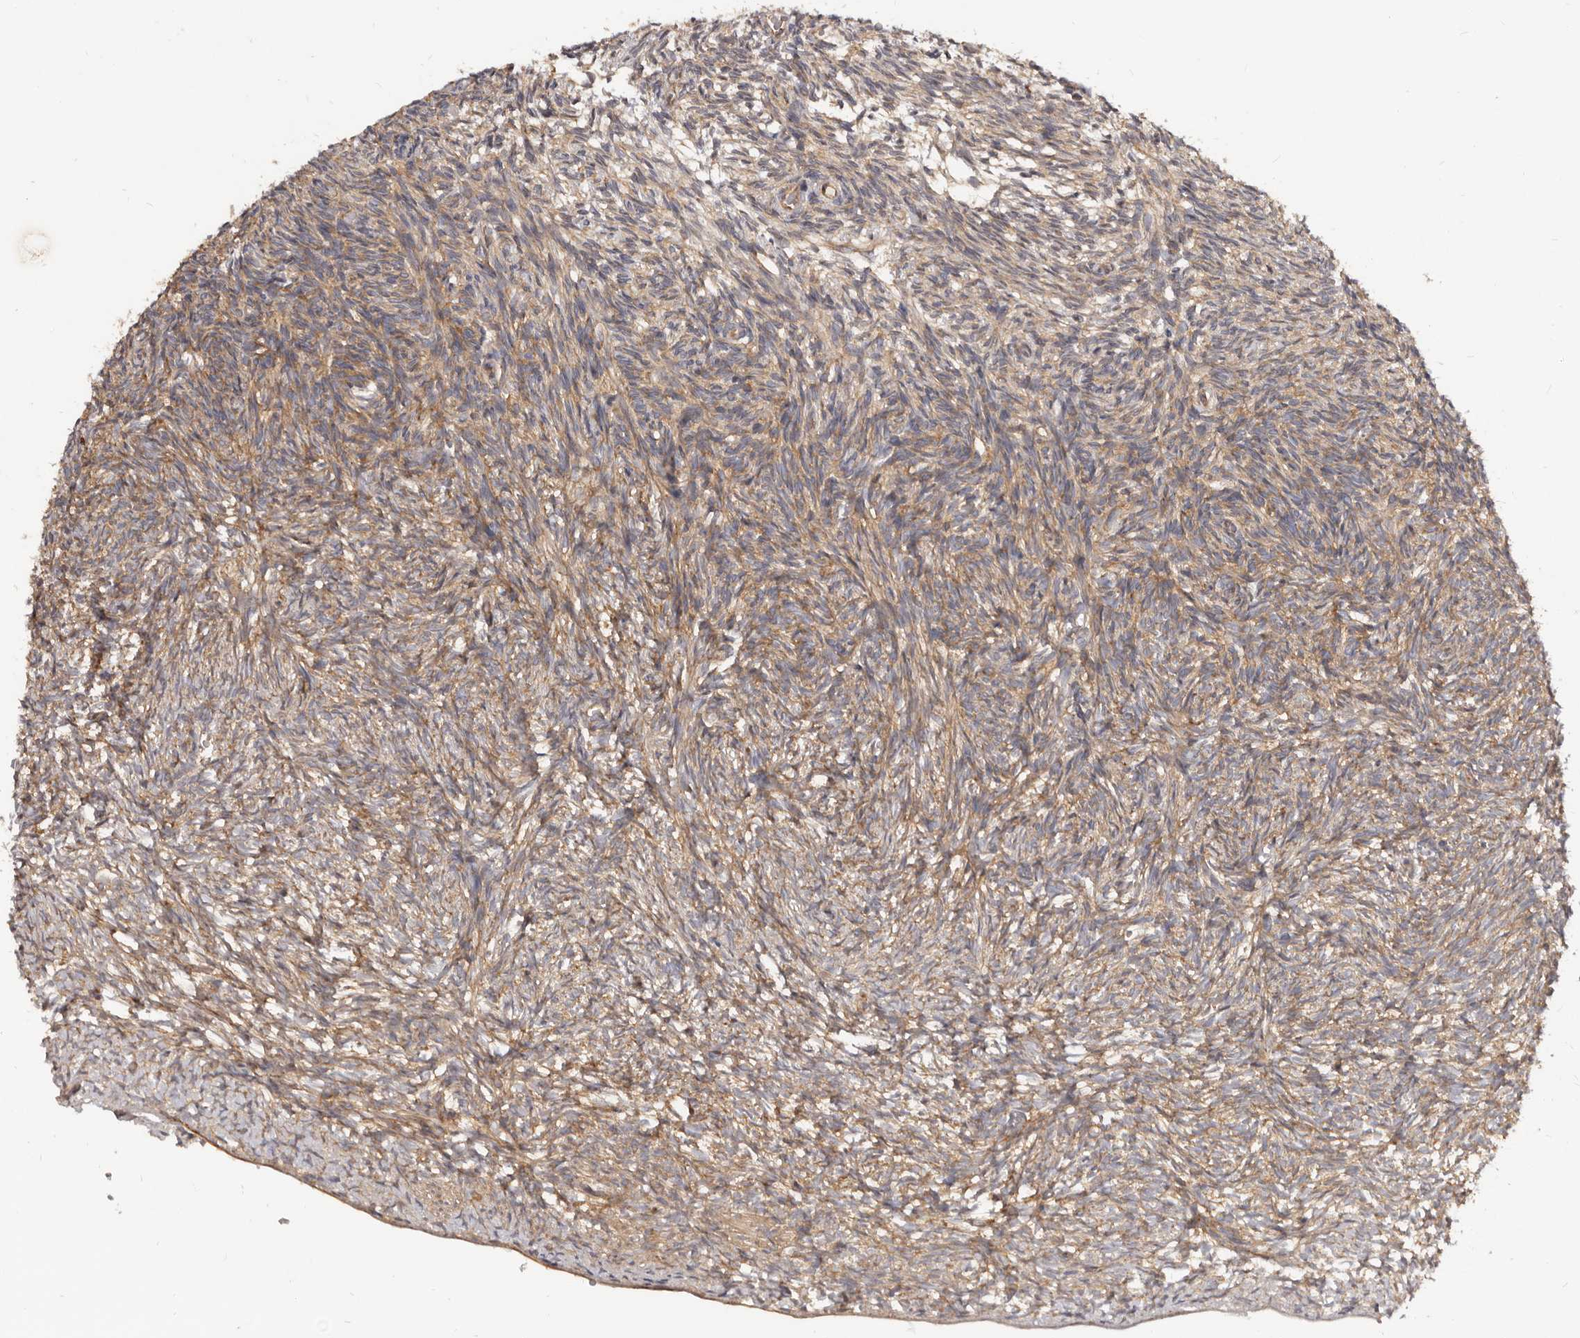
{"staining": {"intensity": "moderate", "quantity": ">75%", "location": "cytoplasmic/membranous"}, "tissue": "ovary", "cell_type": "Ovarian stroma cells", "image_type": "normal", "snomed": [{"axis": "morphology", "description": "Normal tissue, NOS"}, {"axis": "topography", "description": "Ovary"}], "caption": "This histopathology image displays unremarkable ovary stained with immunohistochemistry (IHC) to label a protein in brown. The cytoplasmic/membranous of ovarian stroma cells show moderate positivity for the protein. Nuclei are counter-stained blue.", "gene": "ADAMTS20", "patient": {"sex": "female", "age": 34}}